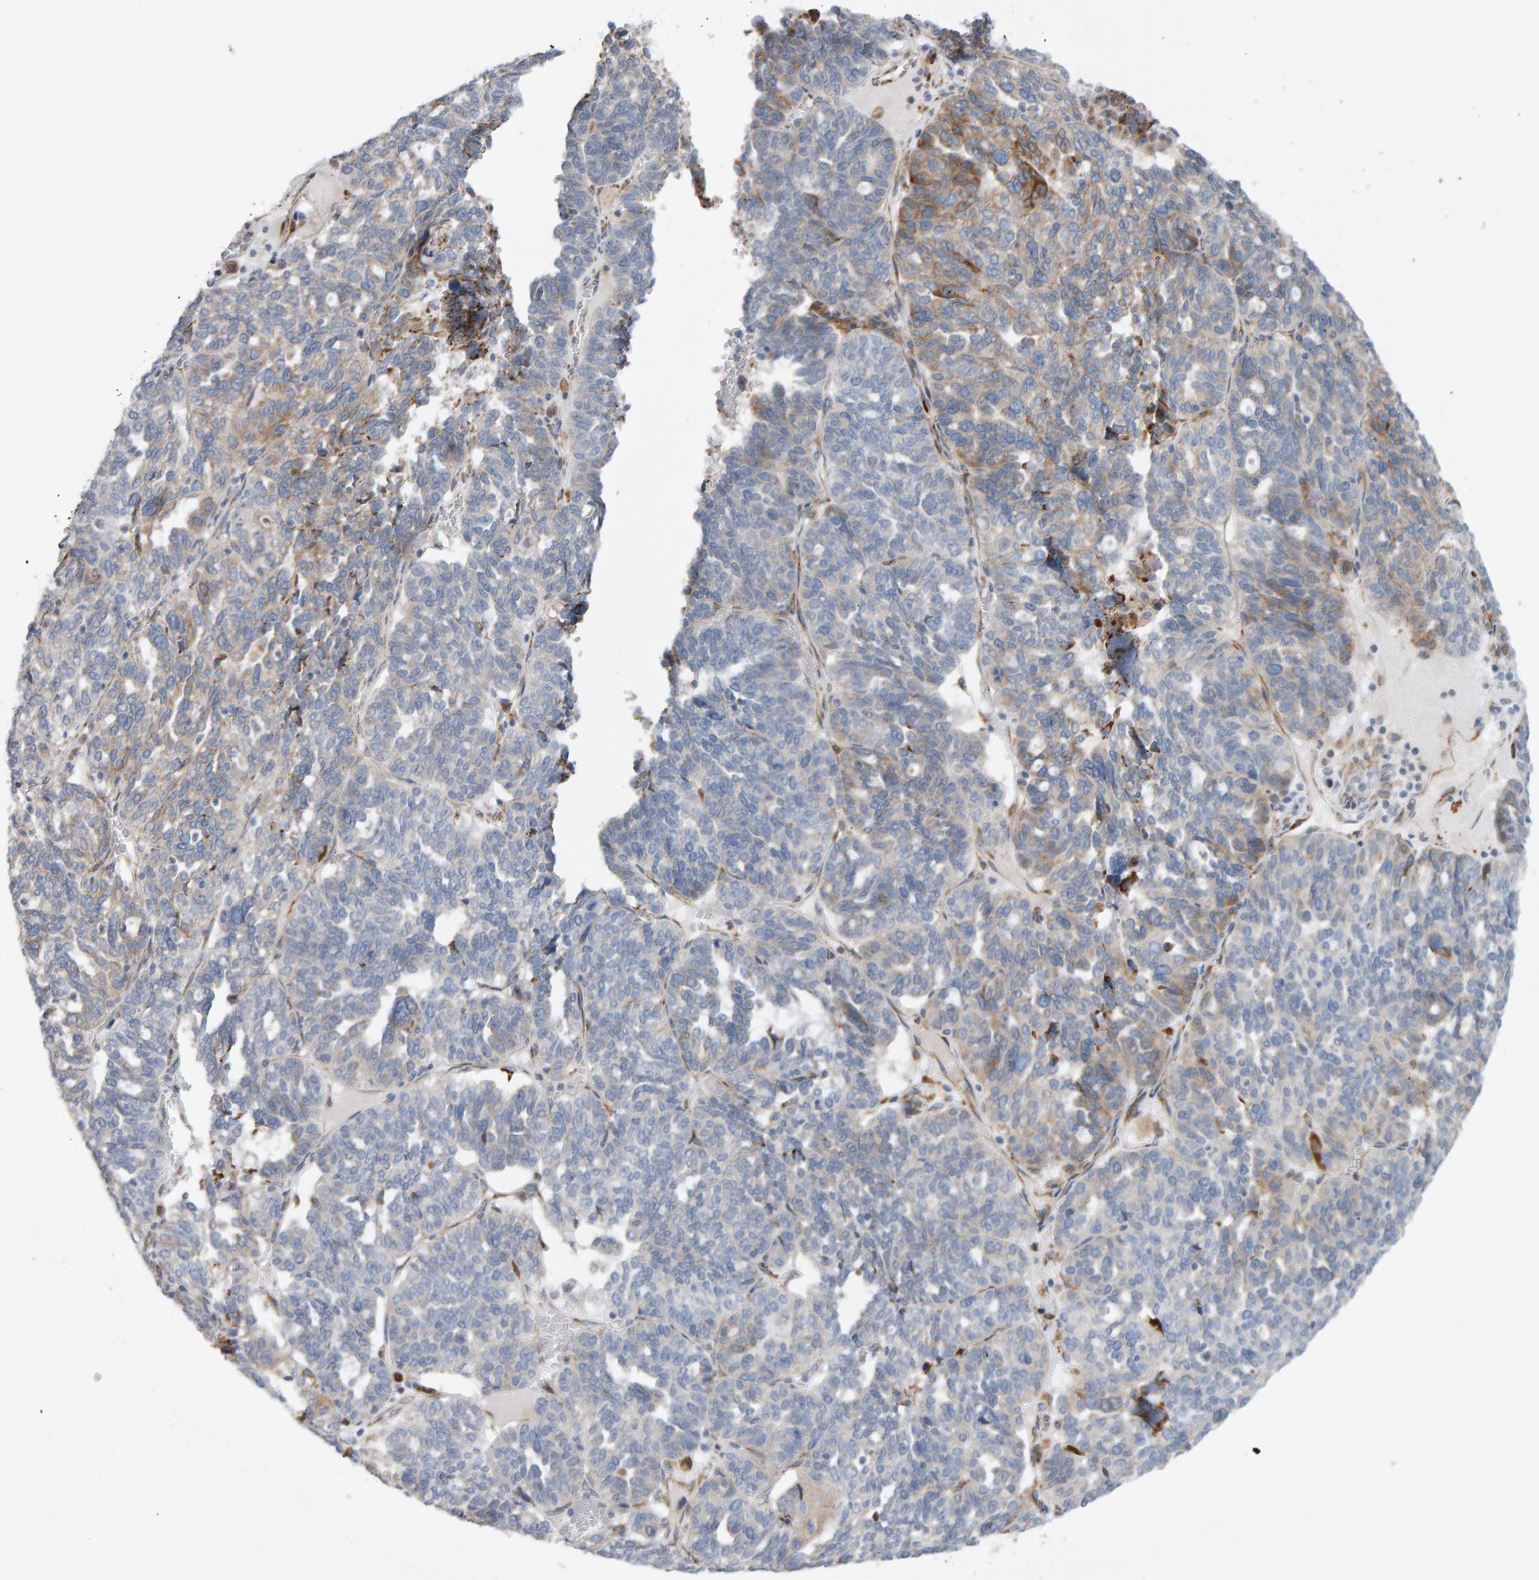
{"staining": {"intensity": "moderate", "quantity": "<25%", "location": "cytoplasmic/membranous"}, "tissue": "ovarian cancer", "cell_type": "Tumor cells", "image_type": "cancer", "snomed": [{"axis": "morphology", "description": "Cystadenocarcinoma, serous, NOS"}, {"axis": "topography", "description": "Ovary"}], "caption": "Tumor cells exhibit low levels of moderate cytoplasmic/membranous staining in approximately <25% of cells in human serous cystadenocarcinoma (ovarian).", "gene": "ENGASE", "patient": {"sex": "female", "age": 59}}